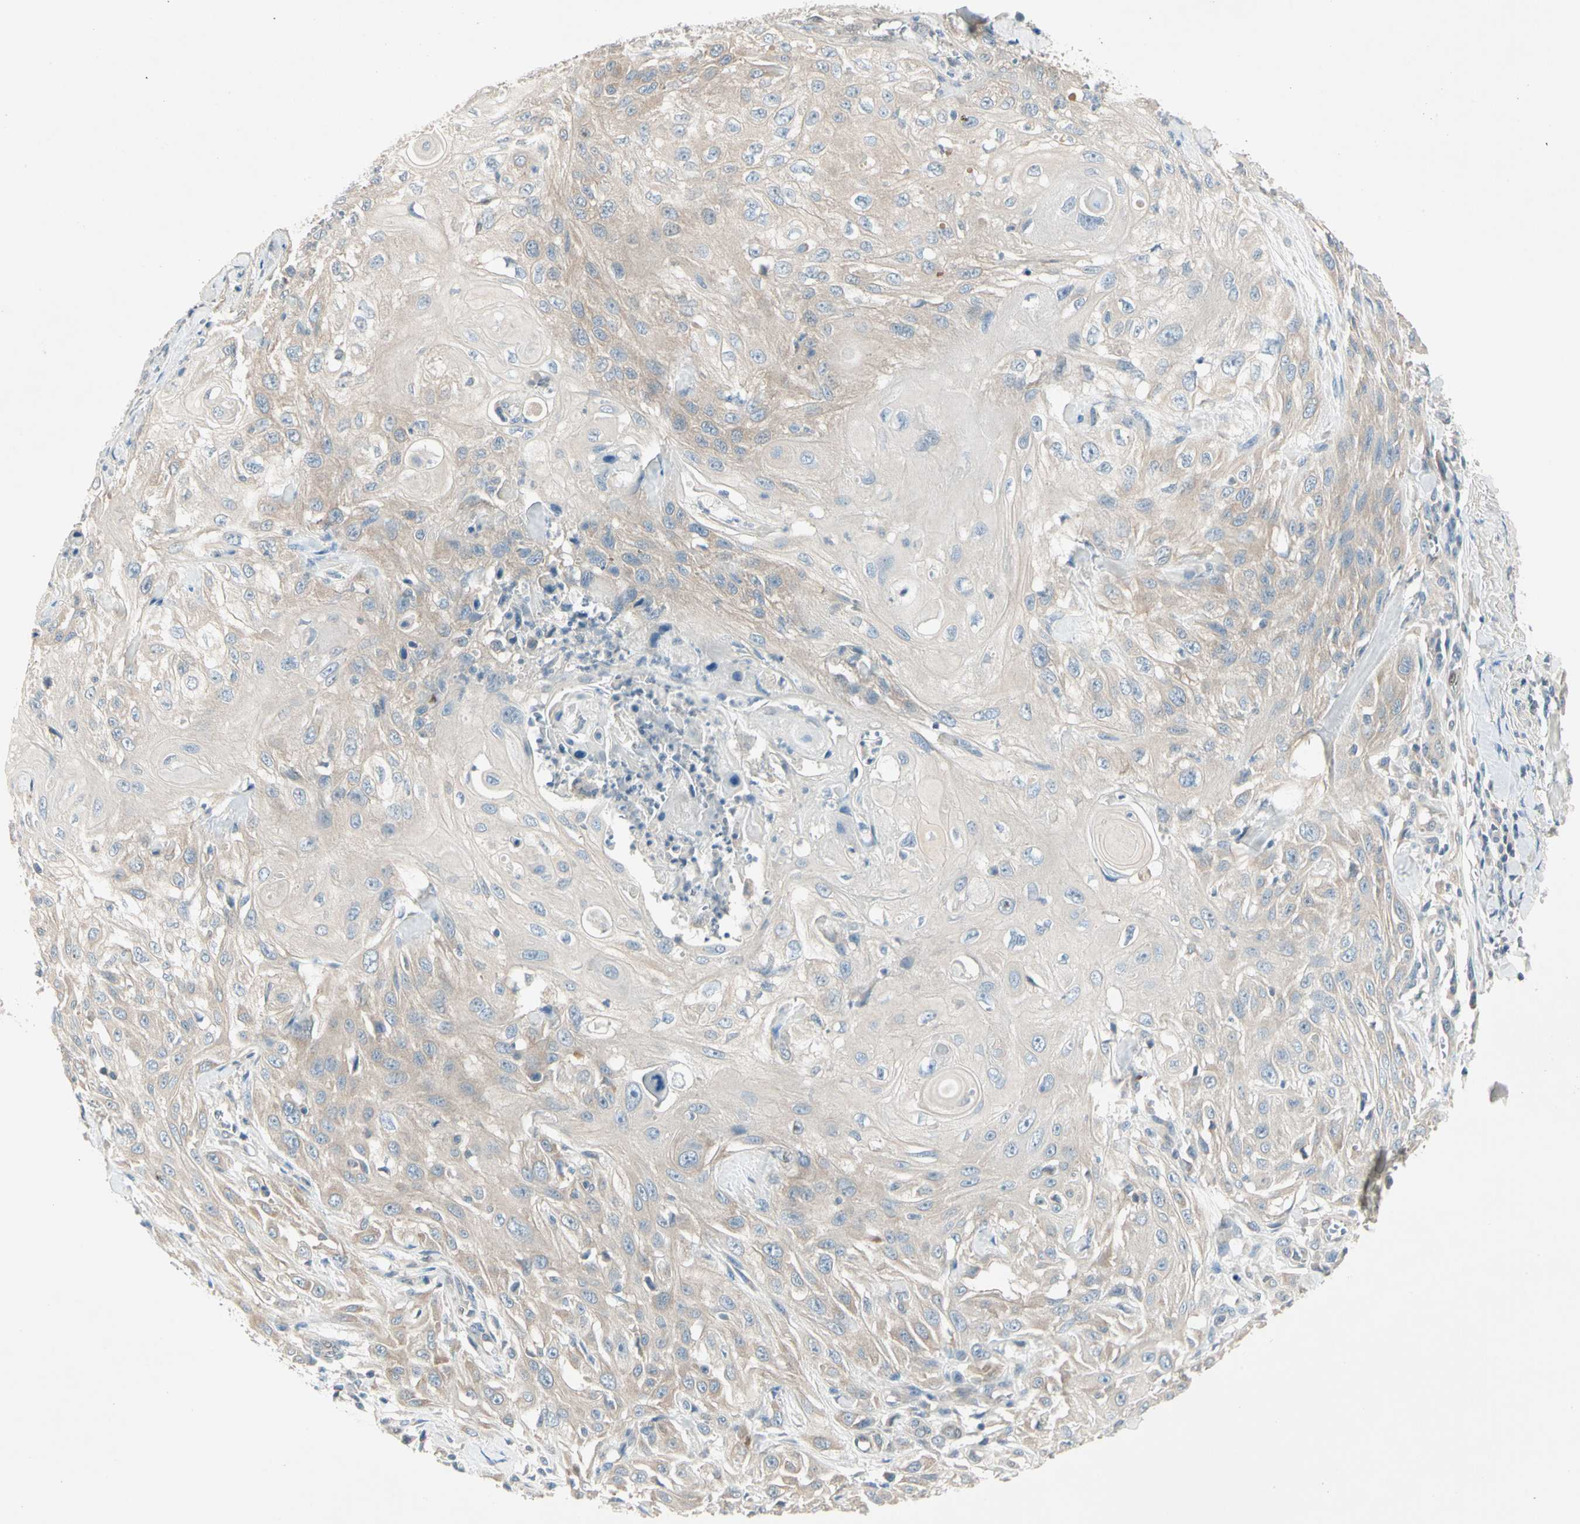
{"staining": {"intensity": "weak", "quantity": ">75%", "location": "cytoplasmic/membranous"}, "tissue": "skin cancer", "cell_type": "Tumor cells", "image_type": "cancer", "snomed": [{"axis": "morphology", "description": "Squamous cell carcinoma, NOS"}, {"axis": "morphology", "description": "Squamous cell carcinoma, metastatic, NOS"}, {"axis": "topography", "description": "Skin"}, {"axis": "topography", "description": "Lymph node"}], "caption": "A low amount of weak cytoplasmic/membranous staining is appreciated in about >75% of tumor cells in squamous cell carcinoma (skin) tissue.", "gene": "IL1R1", "patient": {"sex": "male", "age": 75}}